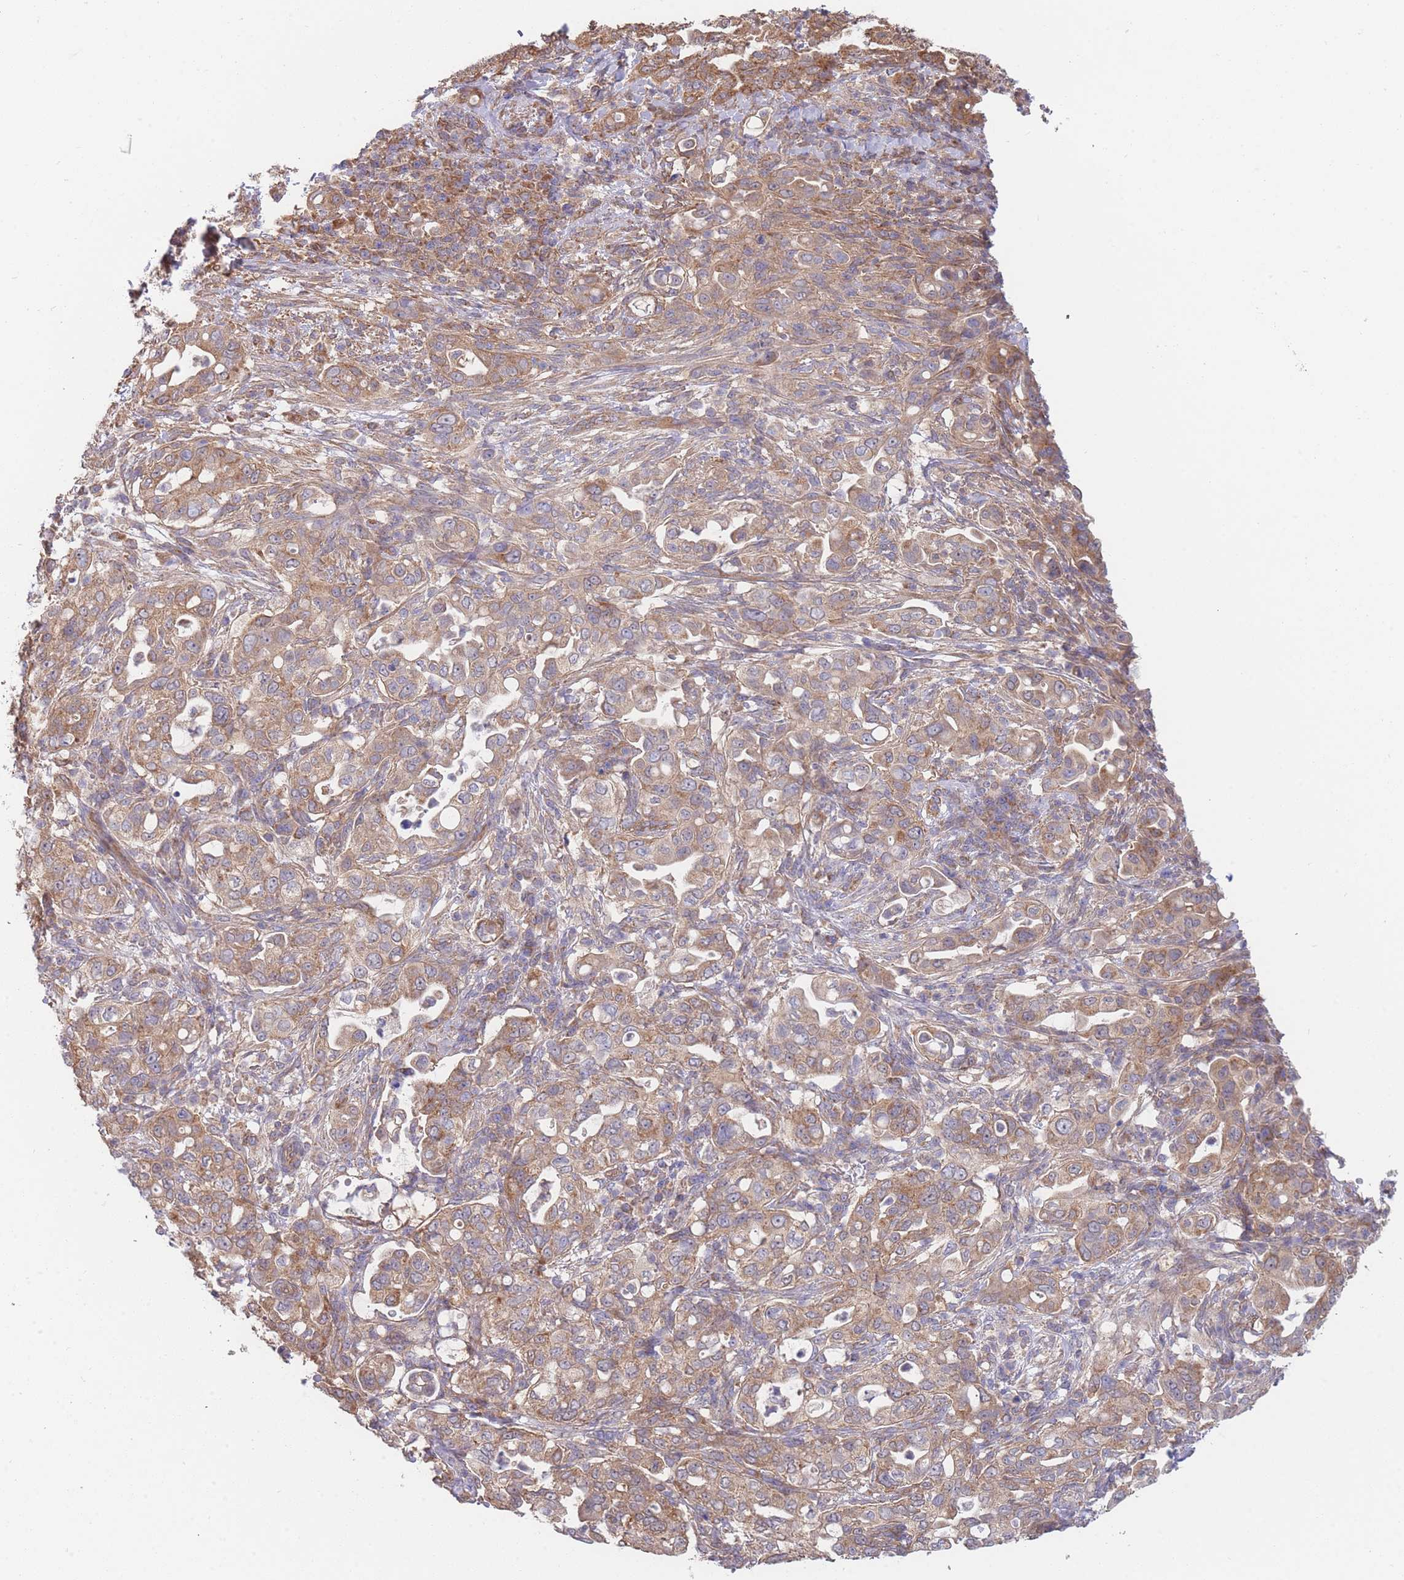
{"staining": {"intensity": "moderate", "quantity": ">75%", "location": "cytoplasmic/membranous"}, "tissue": "pancreatic cancer", "cell_type": "Tumor cells", "image_type": "cancer", "snomed": [{"axis": "morphology", "description": "Normal tissue, NOS"}, {"axis": "morphology", "description": "Adenocarcinoma, NOS"}, {"axis": "topography", "description": "Lymph node"}, {"axis": "topography", "description": "Pancreas"}], "caption": "Immunohistochemical staining of pancreatic cancer (adenocarcinoma) reveals moderate cytoplasmic/membranous protein positivity in about >75% of tumor cells.", "gene": "MRPS18B", "patient": {"sex": "female", "age": 67}}